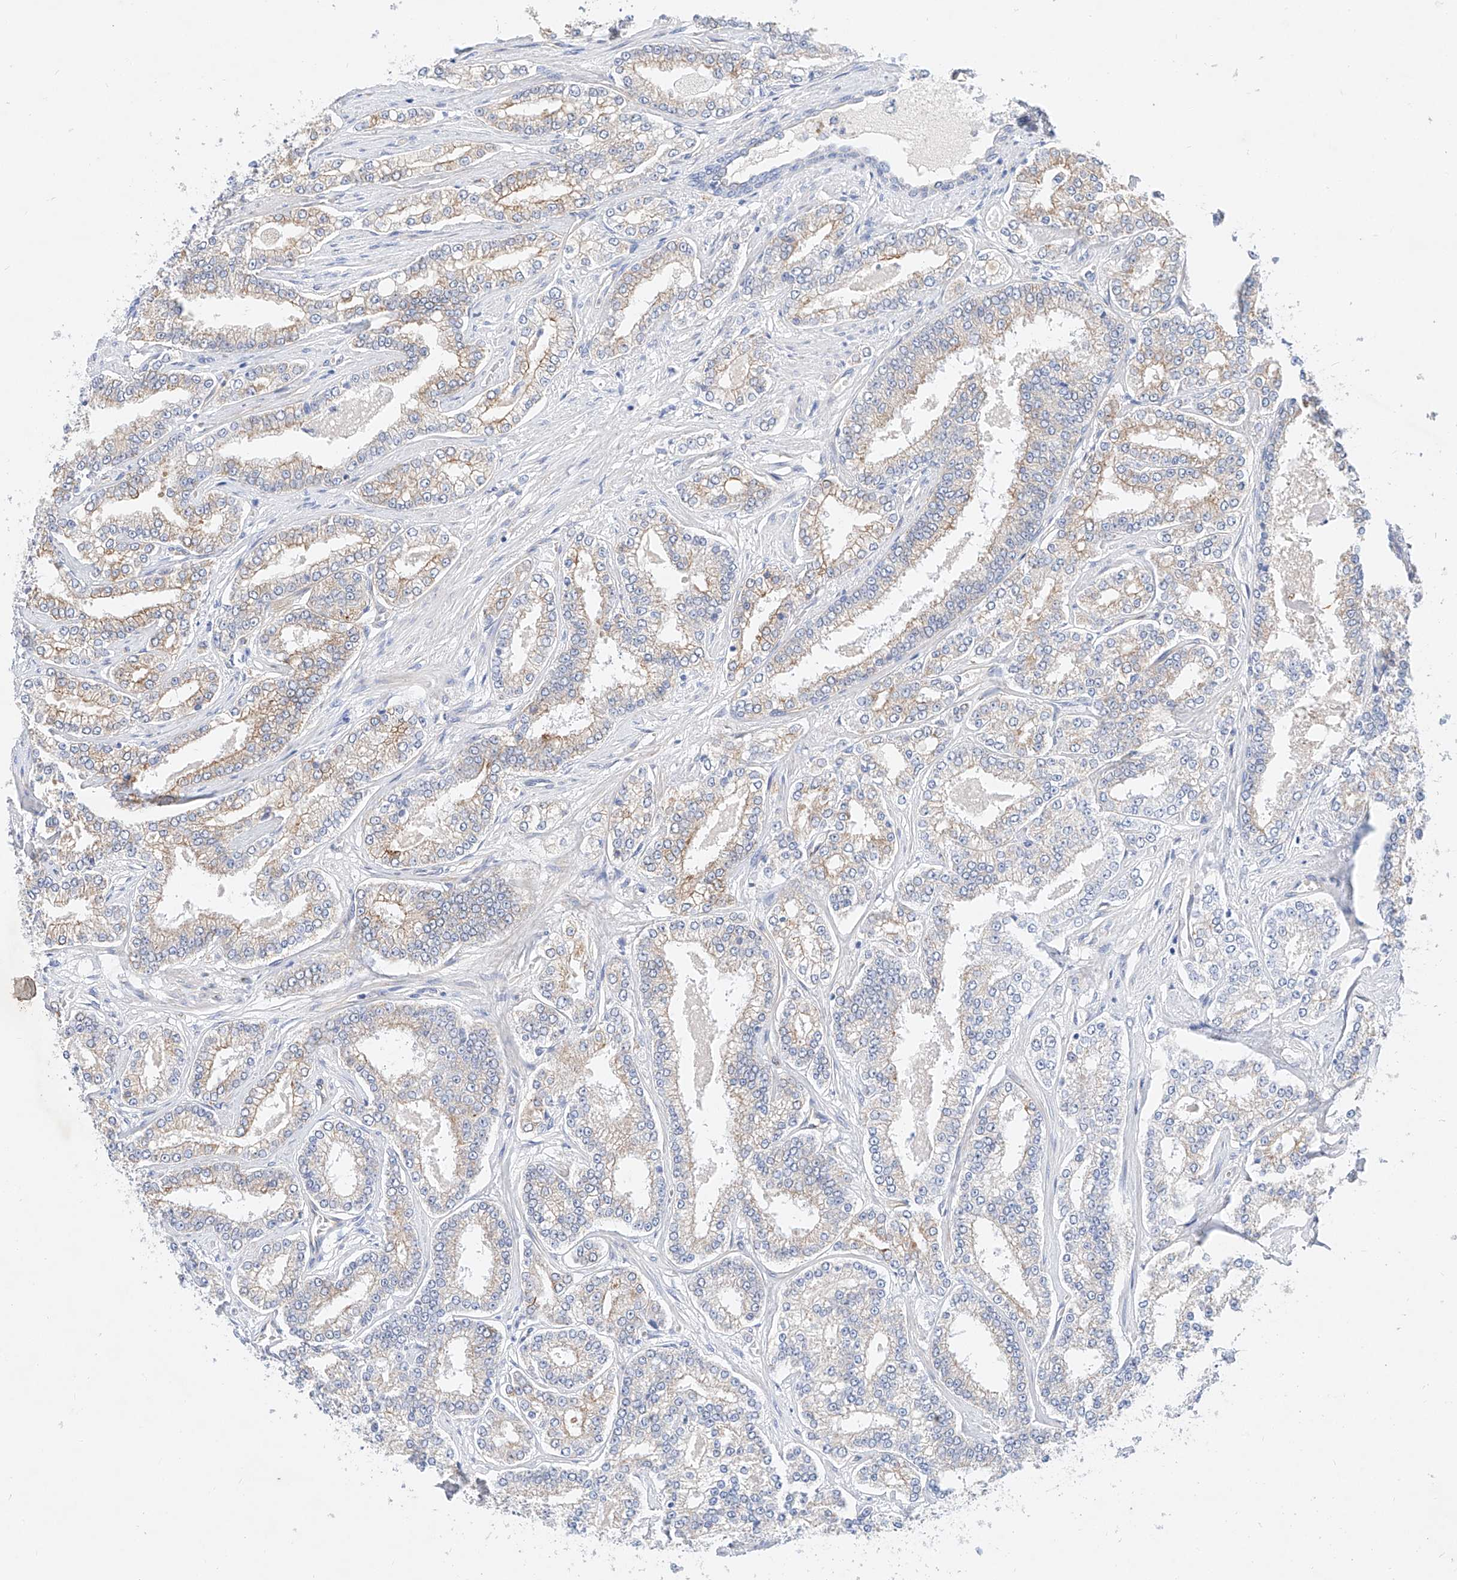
{"staining": {"intensity": "weak", "quantity": "<25%", "location": "cytoplasmic/membranous"}, "tissue": "prostate cancer", "cell_type": "Tumor cells", "image_type": "cancer", "snomed": [{"axis": "morphology", "description": "Normal tissue, NOS"}, {"axis": "morphology", "description": "Adenocarcinoma, High grade"}, {"axis": "topography", "description": "Prostate"}], "caption": "This photomicrograph is of prostate cancer stained with IHC to label a protein in brown with the nuclei are counter-stained blue. There is no positivity in tumor cells.", "gene": "SBSPON", "patient": {"sex": "male", "age": 83}}